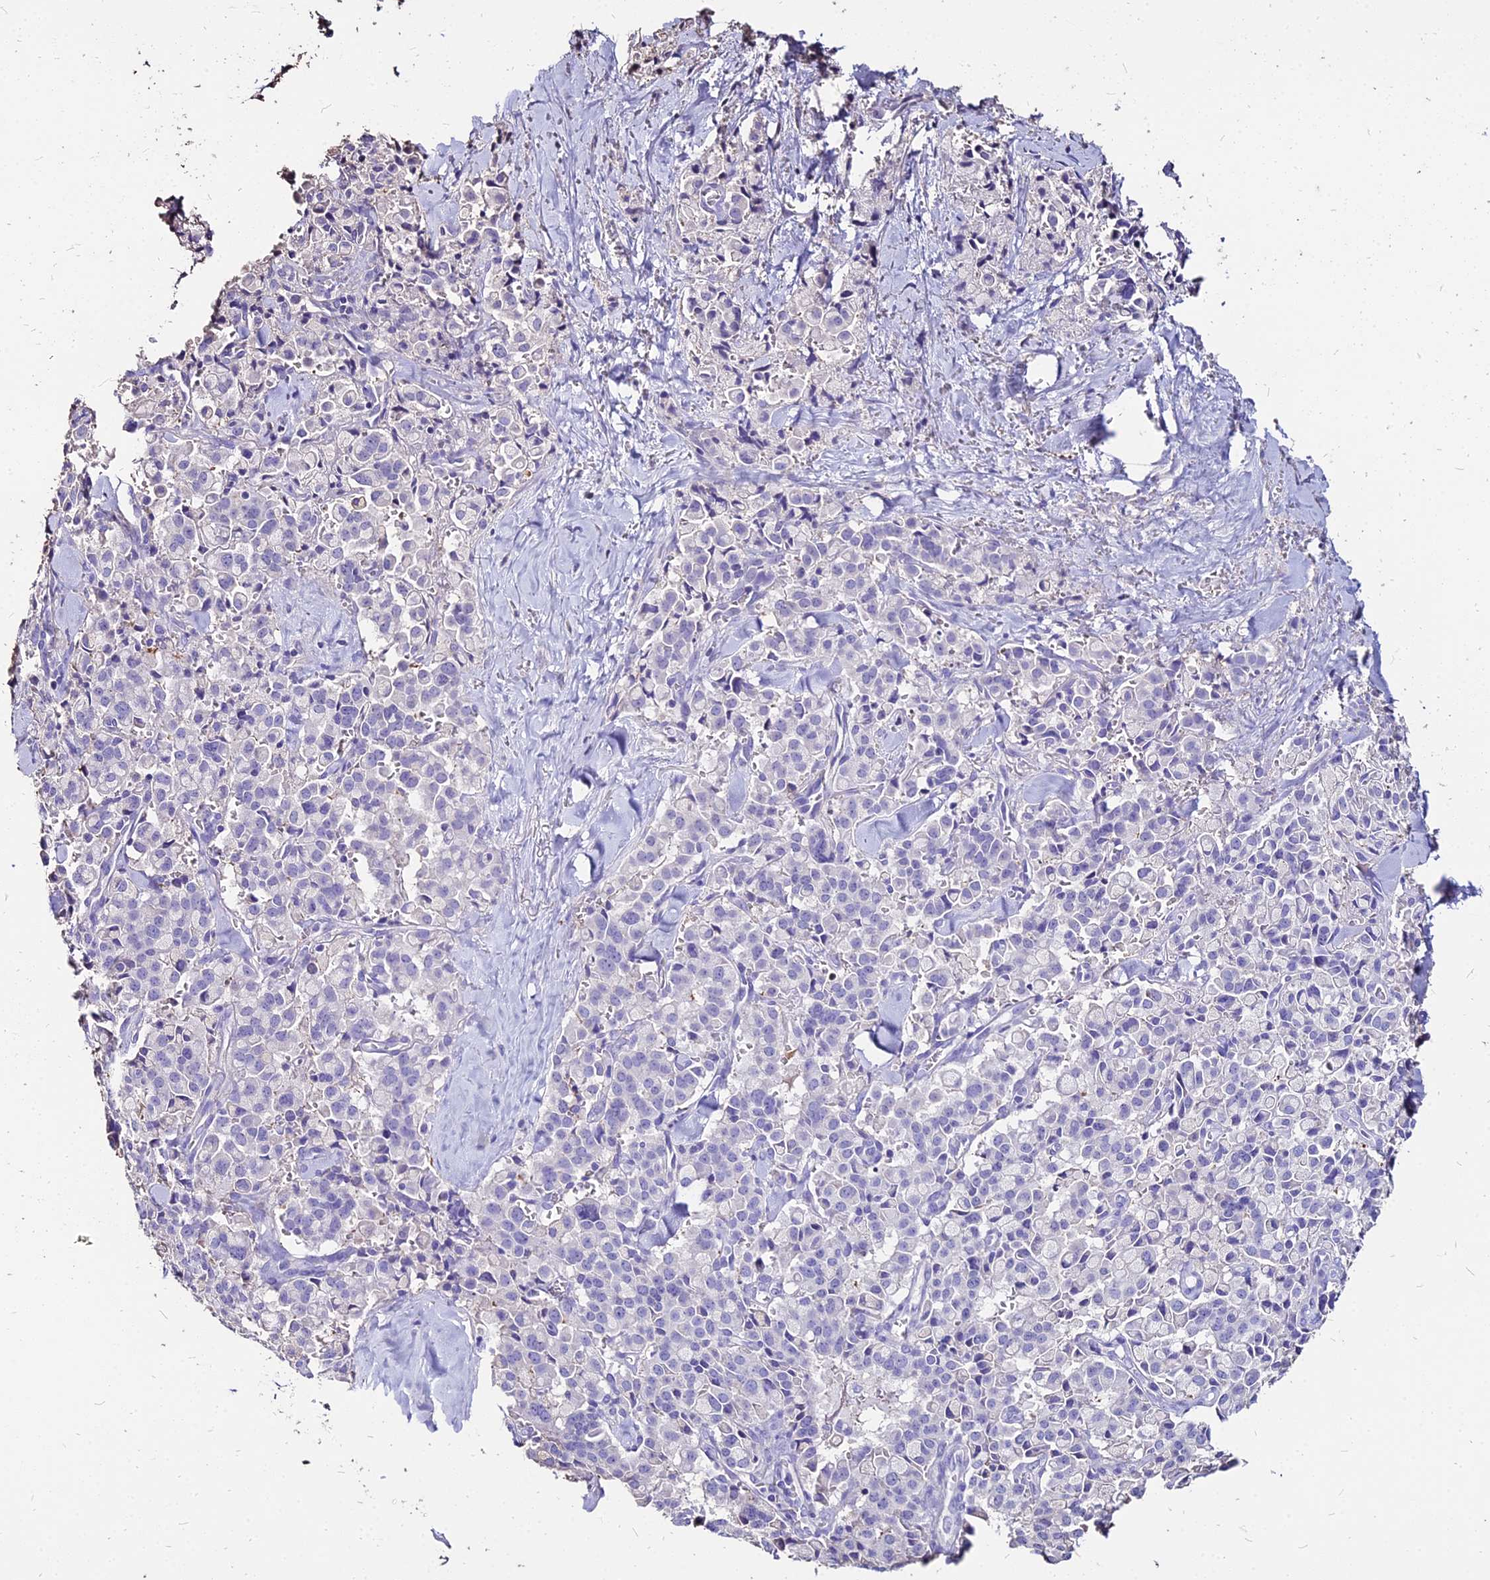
{"staining": {"intensity": "negative", "quantity": "none", "location": "none"}, "tissue": "pancreatic cancer", "cell_type": "Tumor cells", "image_type": "cancer", "snomed": [{"axis": "morphology", "description": "Adenocarcinoma, NOS"}, {"axis": "topography", "description": "Pancreas"}], "caption": "This is an immunohistochemistry micrograph of human adenocarcinoma (pancreatic). There is no expression in tumor cells.", "gene": "NME5", "patient": {"sex": "male", "age": 65}}